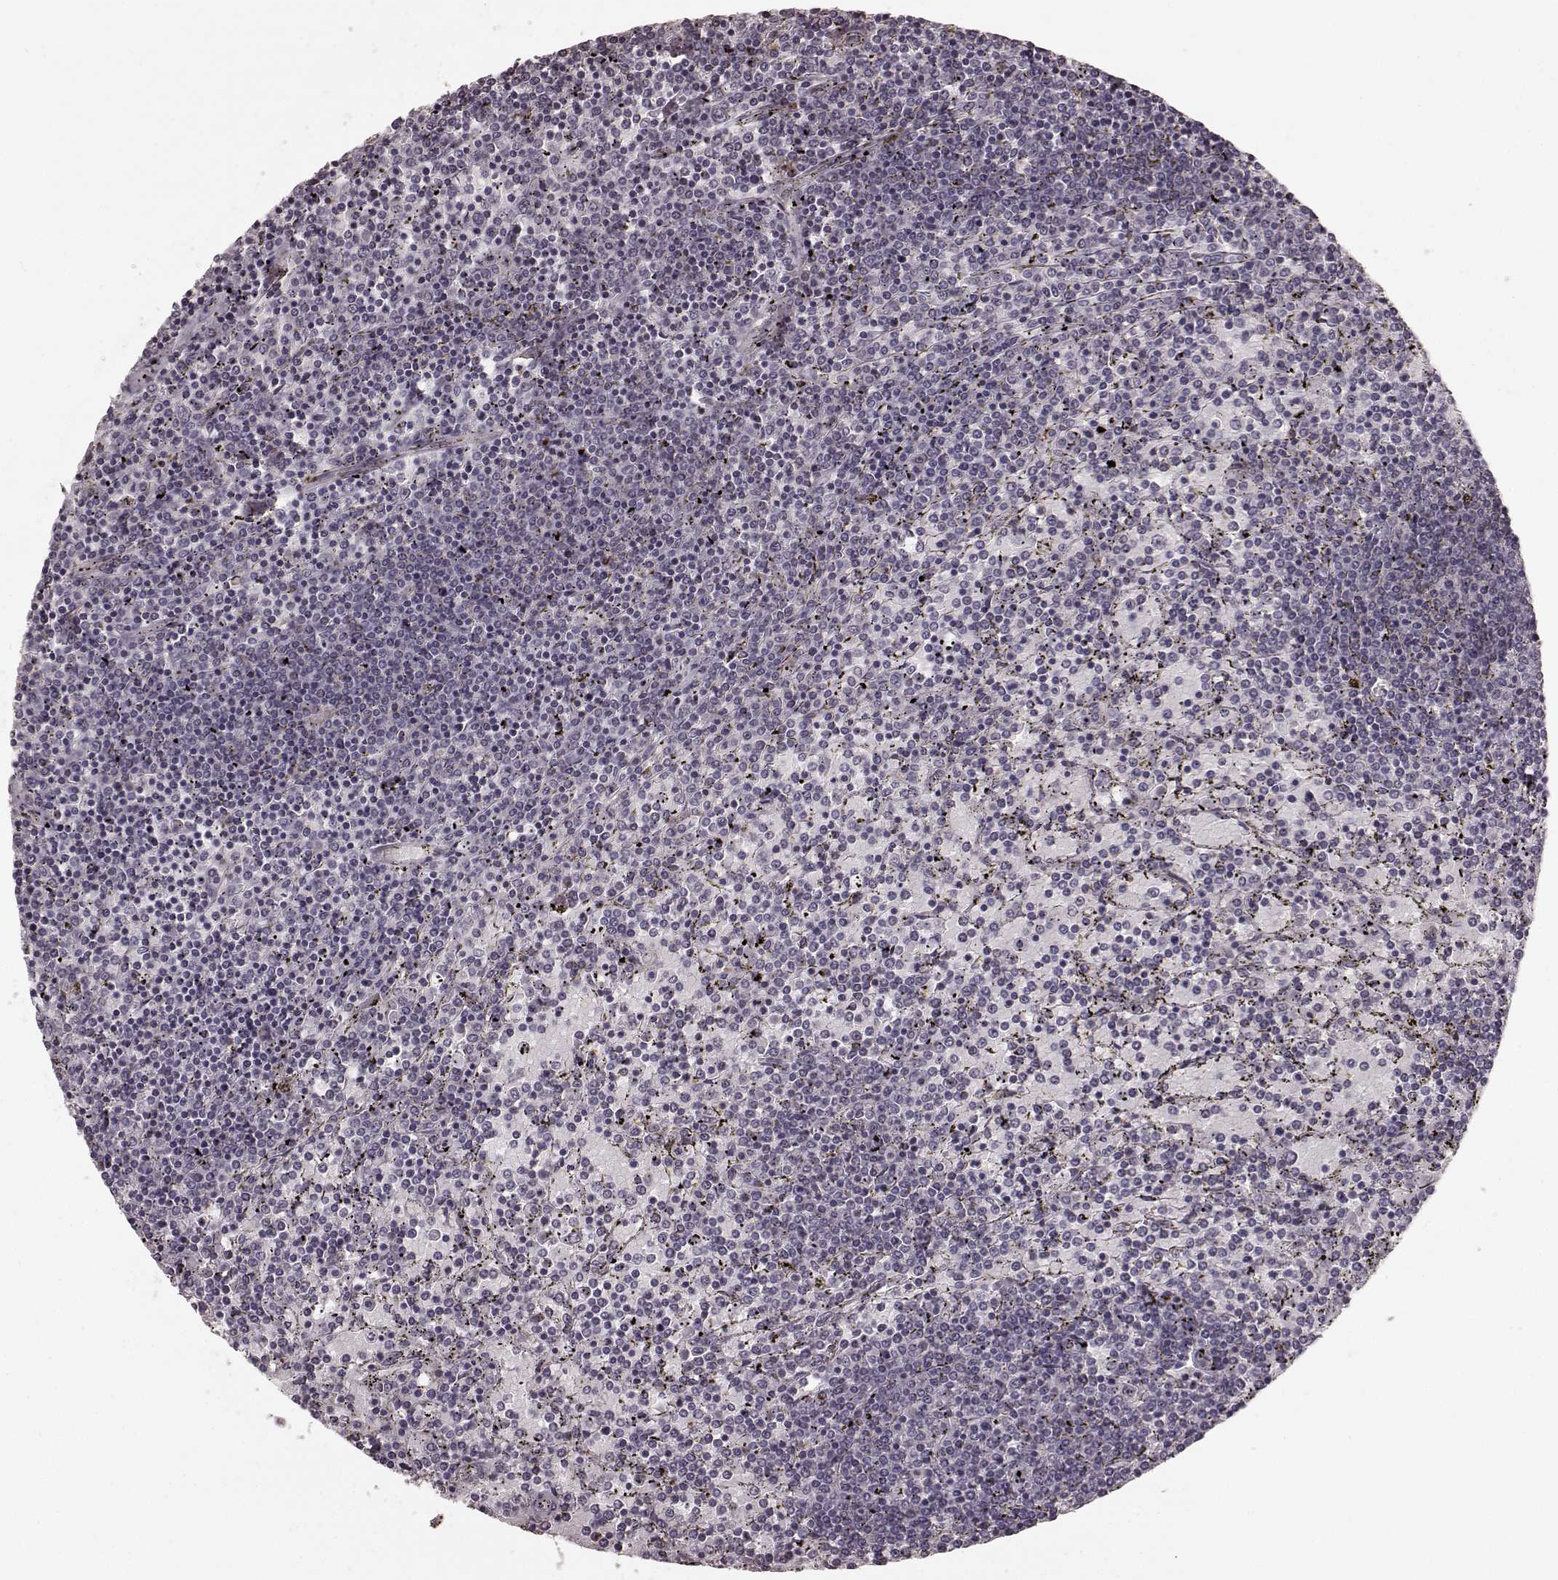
{"staining": {"intensity": "negative", "quantity": "none", "location": "none"}, "tissue": "lymphoma", "cell_type": "Tumor cells", "image_type": "cancer", "snomed": [{"axis": "morphology", "description": "Malignant lymphoma, non-Hodgkin's type, Low grade"}, {"axis": "topography", "description": "Spleen"}], "caption": "Tumor cells are negative for brown protein staining in malignant lymphoma, non-Hodgkin's type (low-grade).", "gene": "PLCB4", "patient": {"sex": "female", "age": 77}}